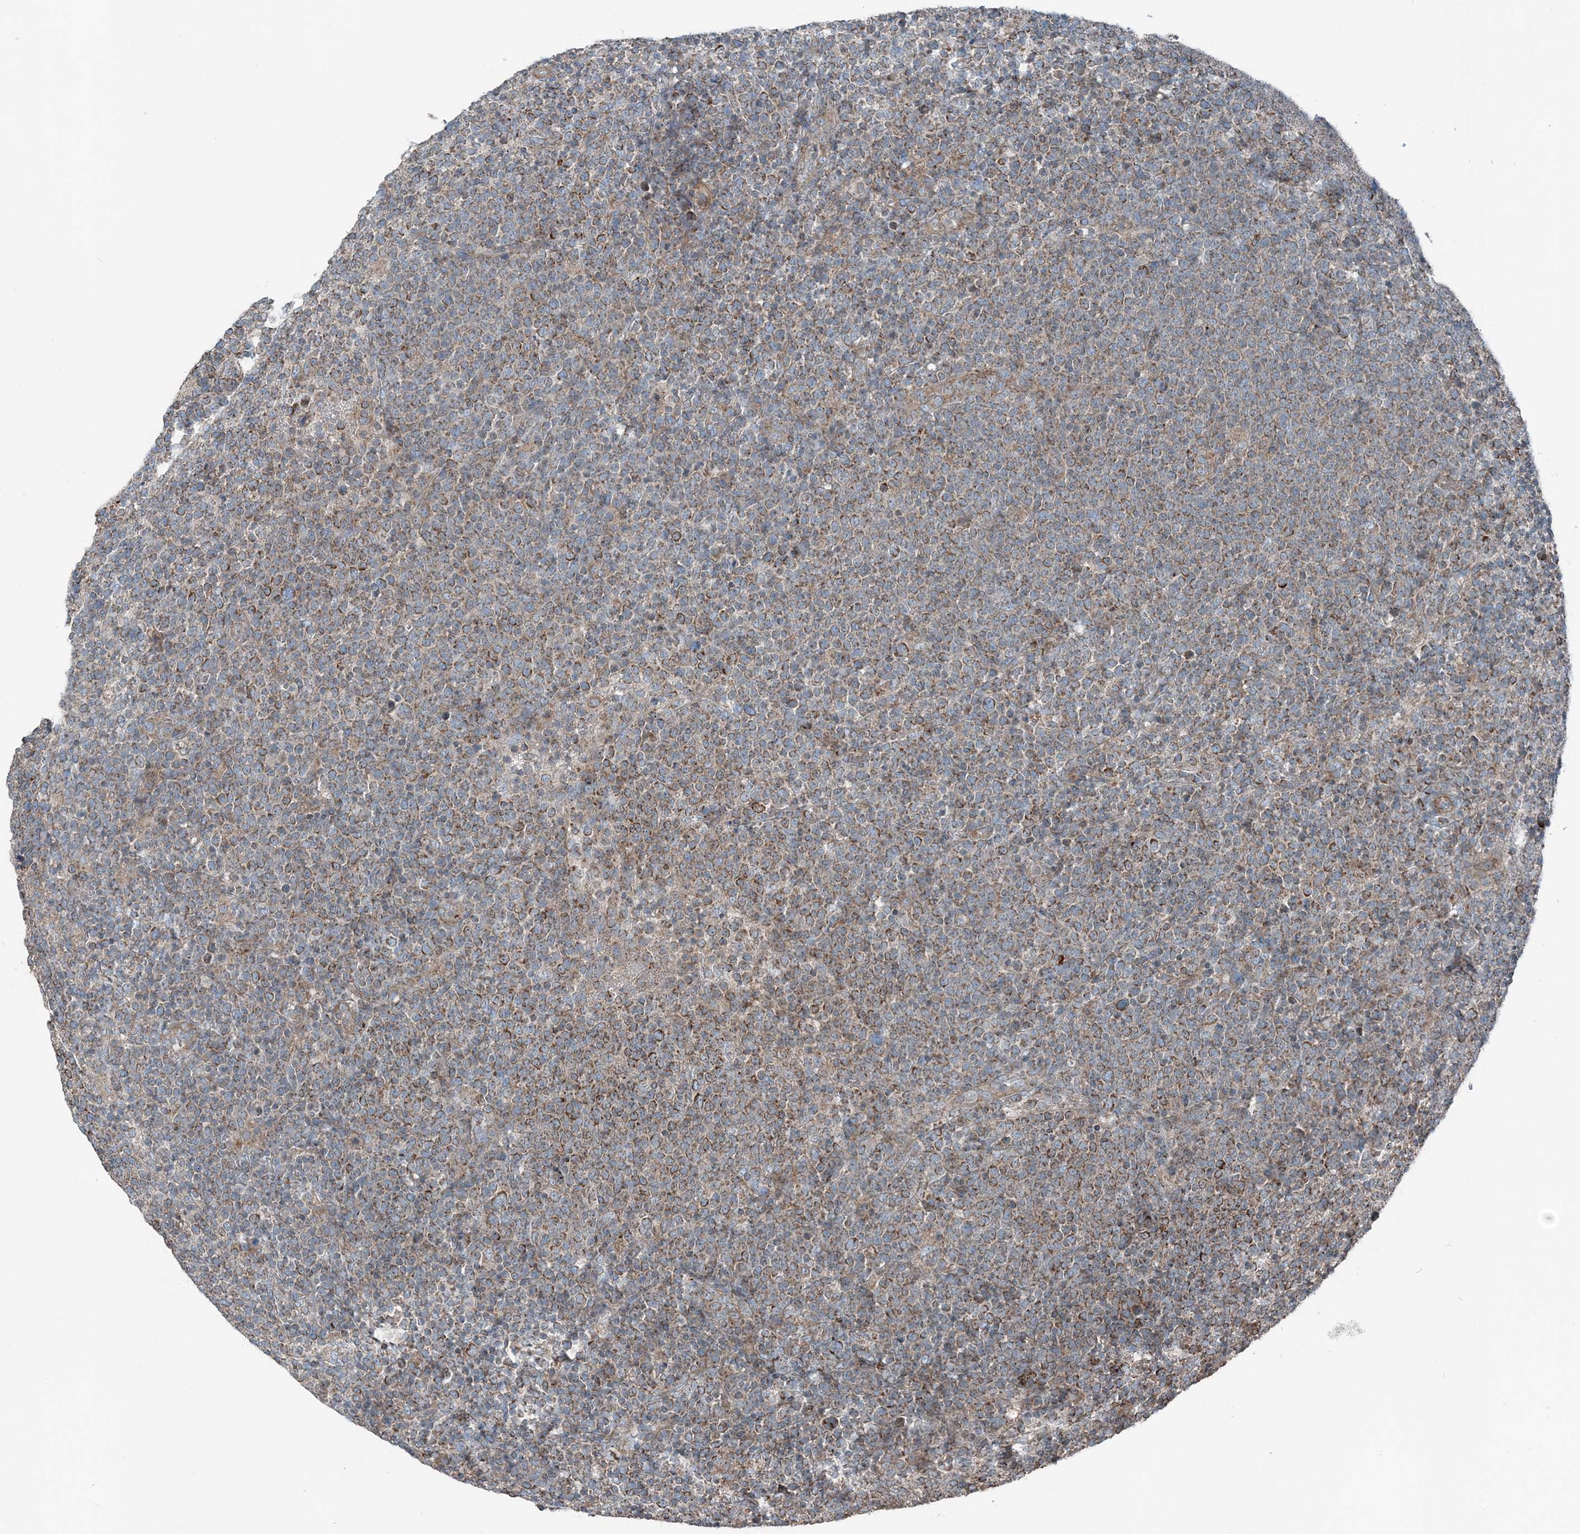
{"staining": {"intensity": "moderate", "quantity": ">75%", "location": "cytoplasmic/membranous"}, "tissue": "lymphoma", "cell_type": "Tumor cells", "image_type": "cancer", "snomed": [{"axis": "morphology", "description": "Malignant lymphoma, non-Hodgkin's type, High grade"}, {"axis": "topography", "description": "Lymph node"}], "caption": "High-grade malignant lymphoma, non-Hodgkin's type stained for a protein demonstrates moderate cytoplasmic/membranous positivity in tumor cells. Nuclei are stained in blue.", "gene": "KY", "patient": {"sex": "male", "age": 61}}